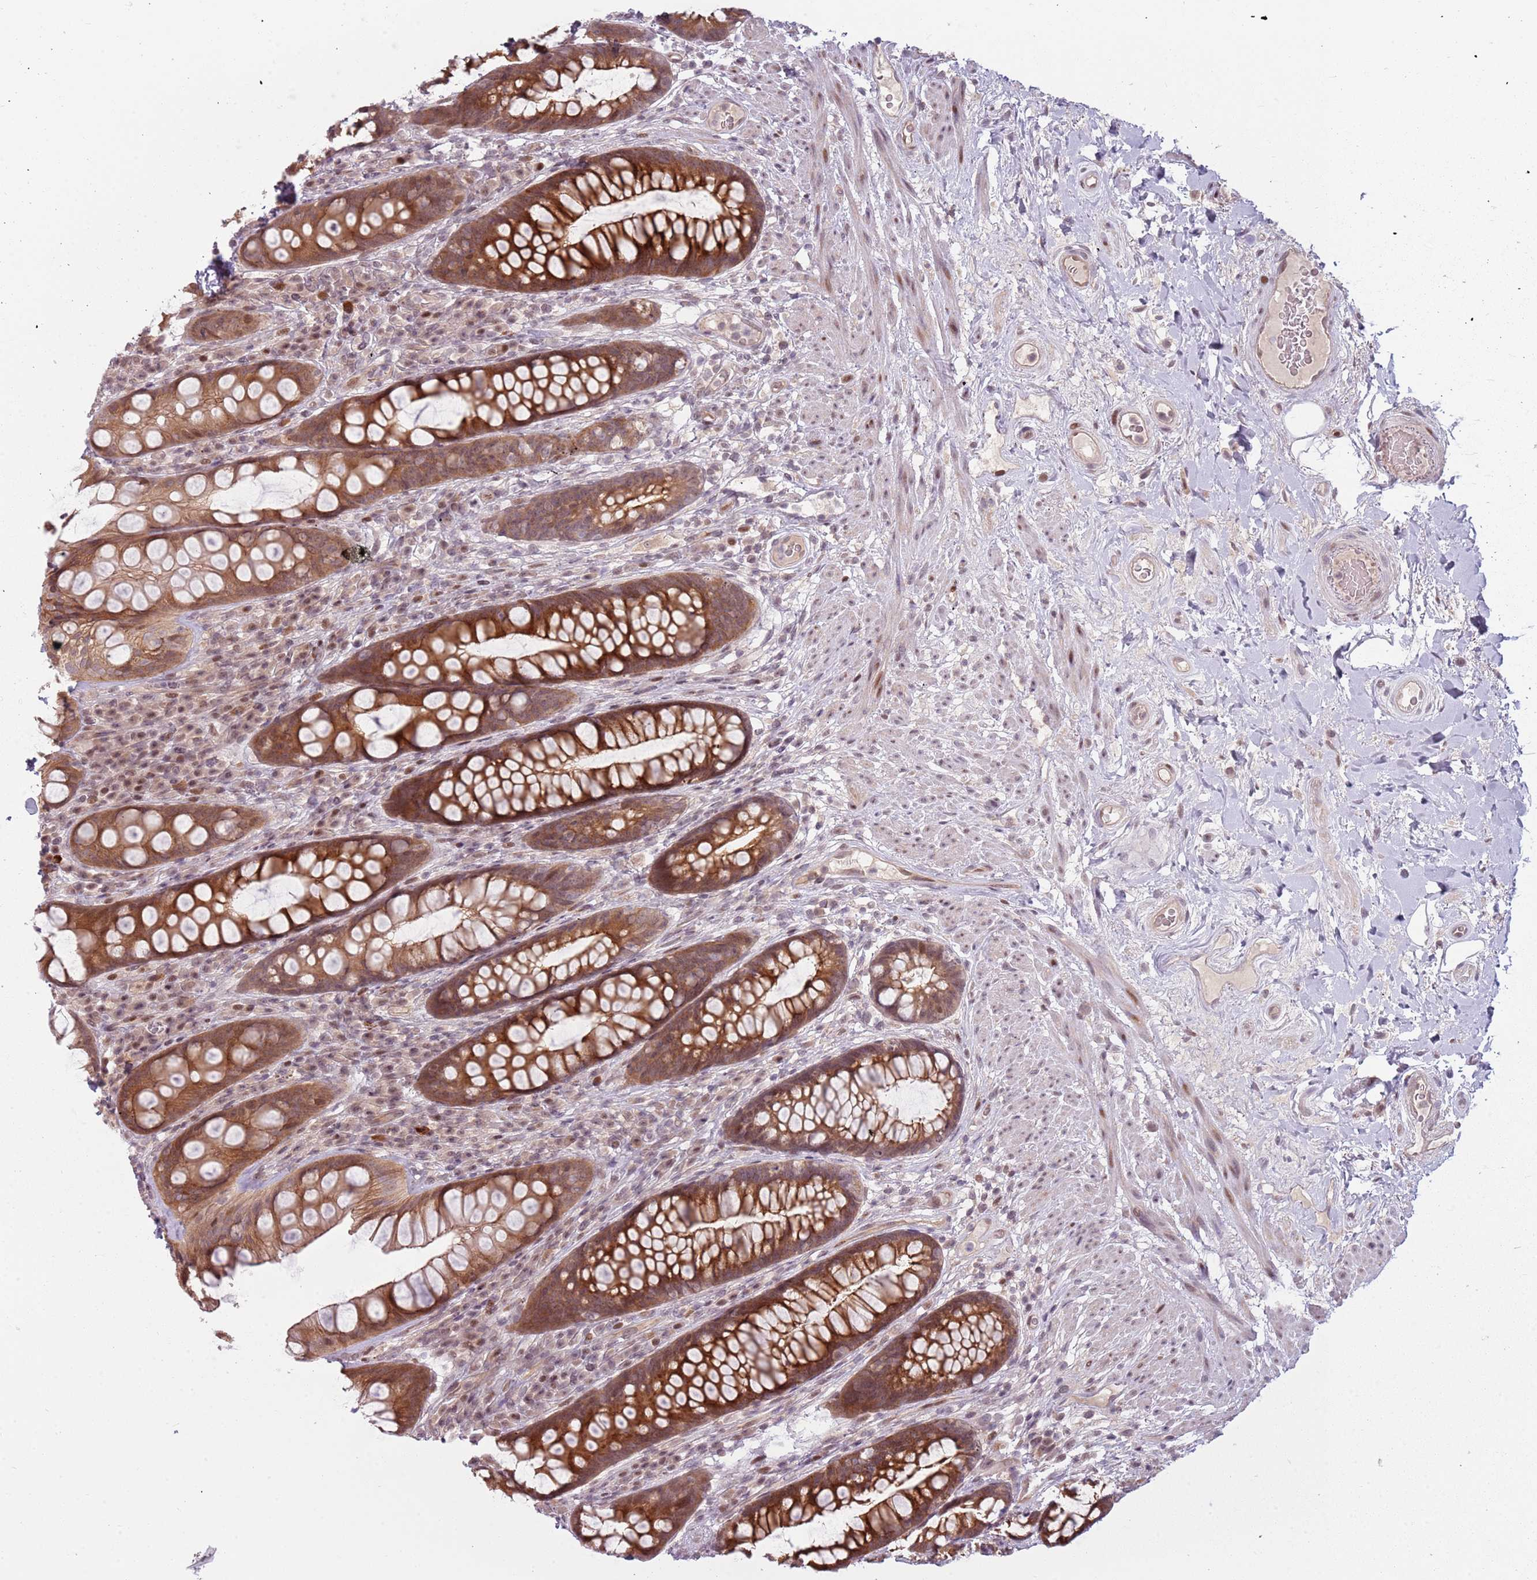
{"staining": {"intensity": "strong", "quantity": ">75%", "location": "cytoplasmic/membranous,nuclear"}, "tissue": "rectum", "cell_type": "Glandular cells", "image_type": "normal", "snomed": [{"axis": "morphology", "description": "Normal tissue, NOS"}, {"axis": "topography", "description": "Rectum"}], "caption": "Protein staining exhibits strong cytoplasmic/membranous,nuclear staining in about >75% of glandular cells in normal rectum.", "gene": "ADGRG1", "patient": {"sex": "male", "age": 74}}